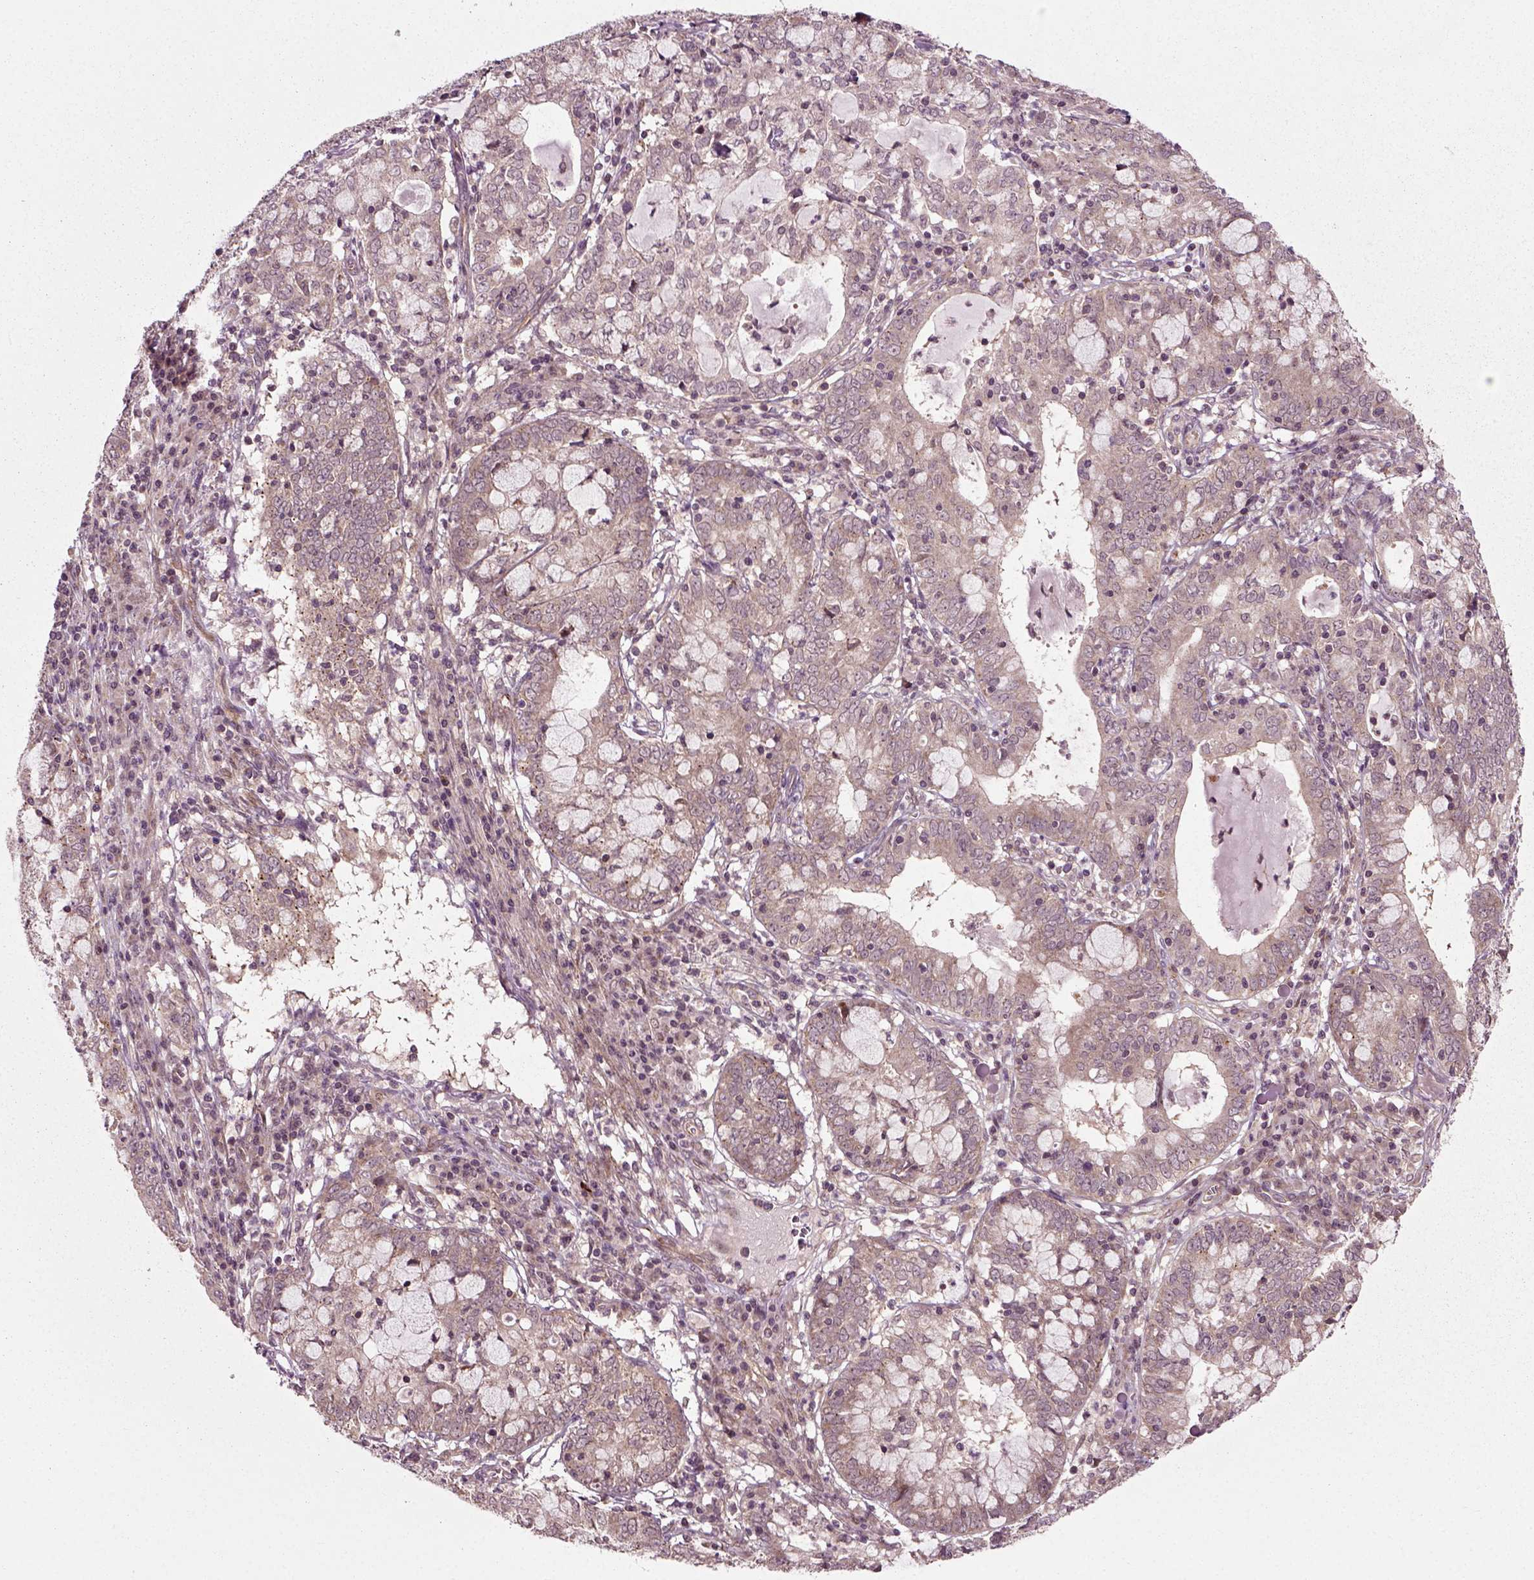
{"staining": {"intensity": "weak", "quantity": "25%-75%", "location": "cytoplasmic/membranous"}, "tissue": "cervical cancer", "cell_type": "Tumor cells", "image_type": "cancer", "snomed": [{"axis": "morphology", "description": "Adenocarcinoma, NOS"}, {"axis": "topography", "description": "Cervix"}], "caption": "Brown immunohistochemical staining in cervical cancer exhibits weak cytoplasmic/membranous staining in about 25%-75% of tumor cells.", "gene": "PLCD3", "patient": {"sex": "female", "age": 40}}